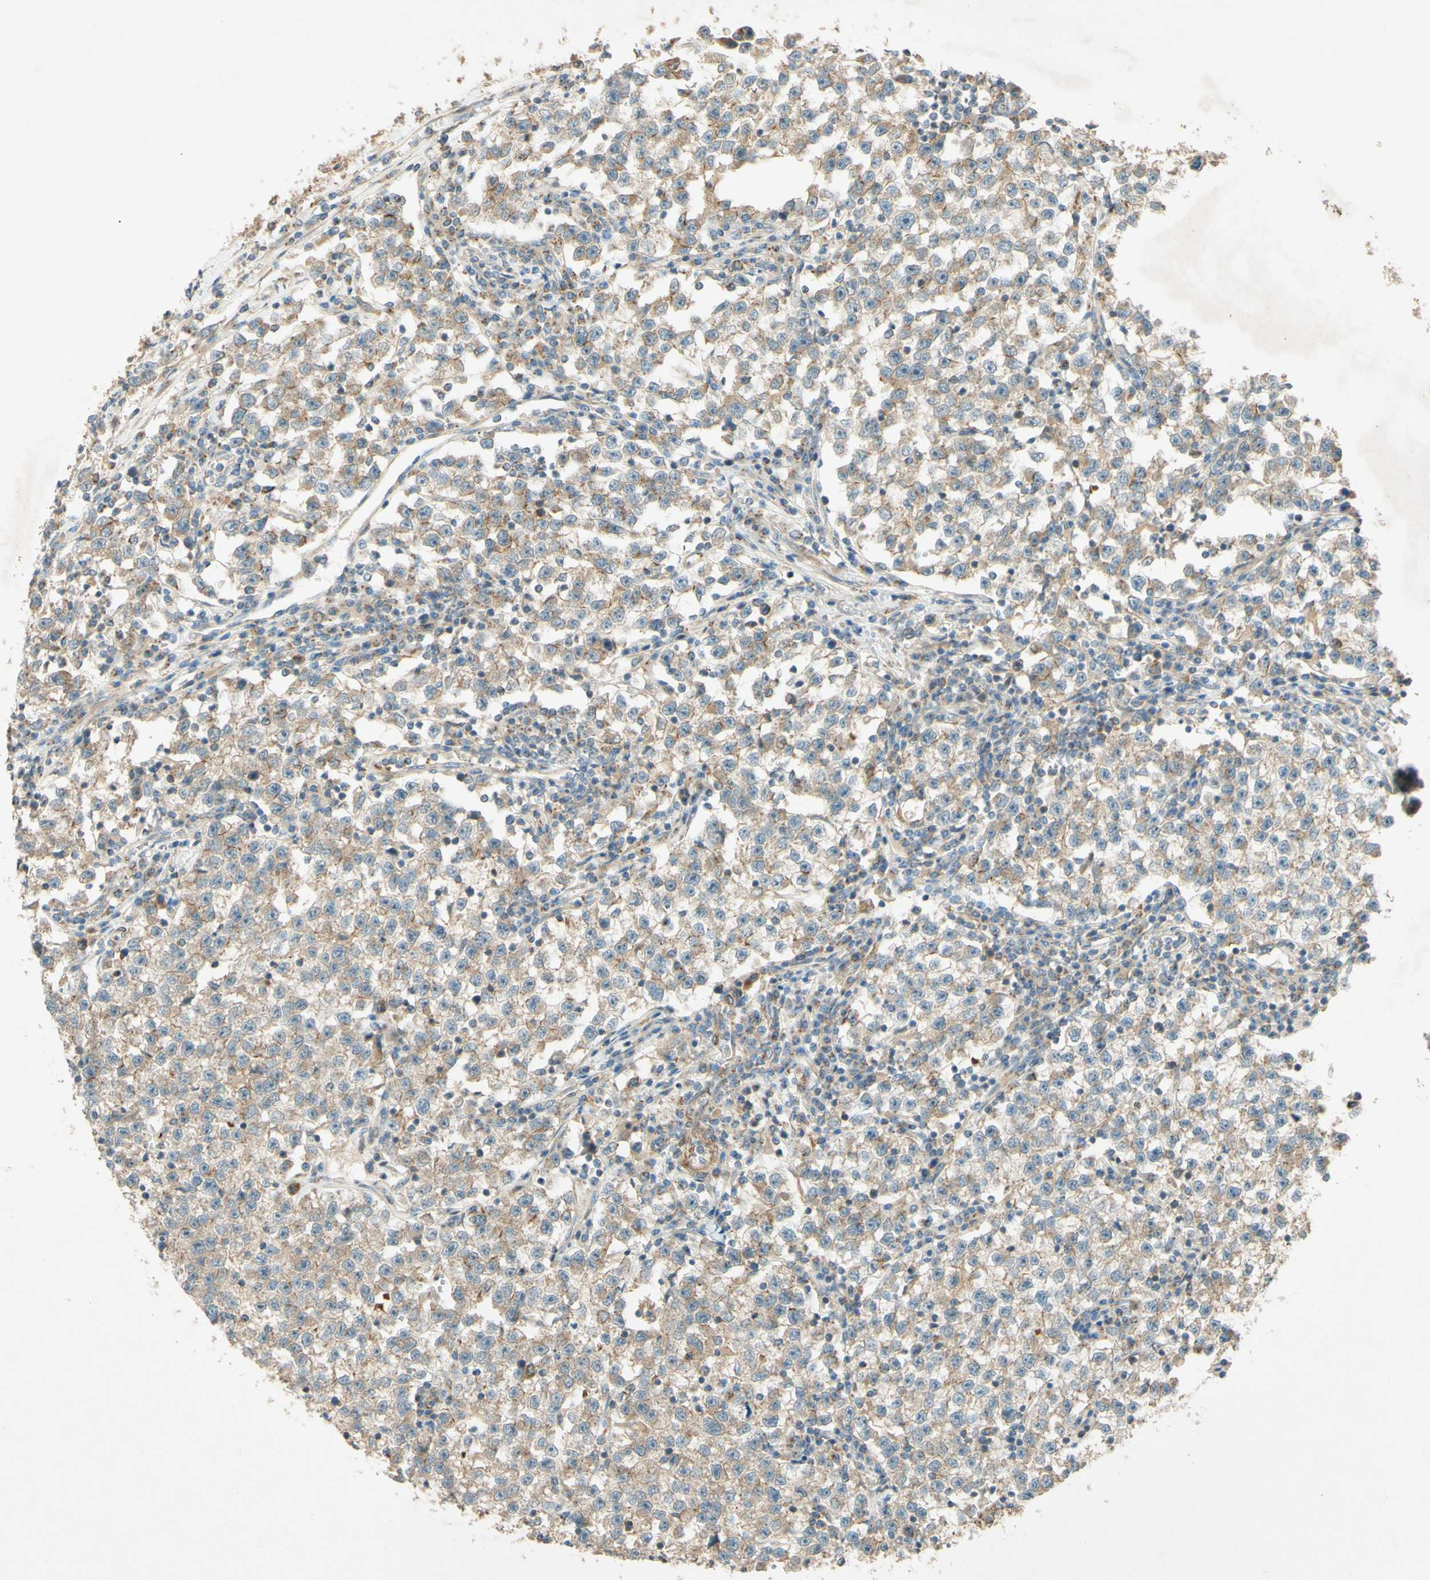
{"staining": {"intensity": "moderate", "quantity": ">75%", "location": "cytoplasmic/membranous"}, "tissue": "testis cancer", "cell_type": "Tumor cells", "image_type": "cancer", "snomed": [{"axis": "morphology", "description": "Seminoma, NOS"}, {"axis": "topography", "description": "Testis"}], "caption": "This is an image of IHC staining of testis seminoma, which shows moderate expression in the cytoplasmic/membranous of tumor cells.", "gene": "ADAM17", "patient": {"sex": "male", "age": 22}}